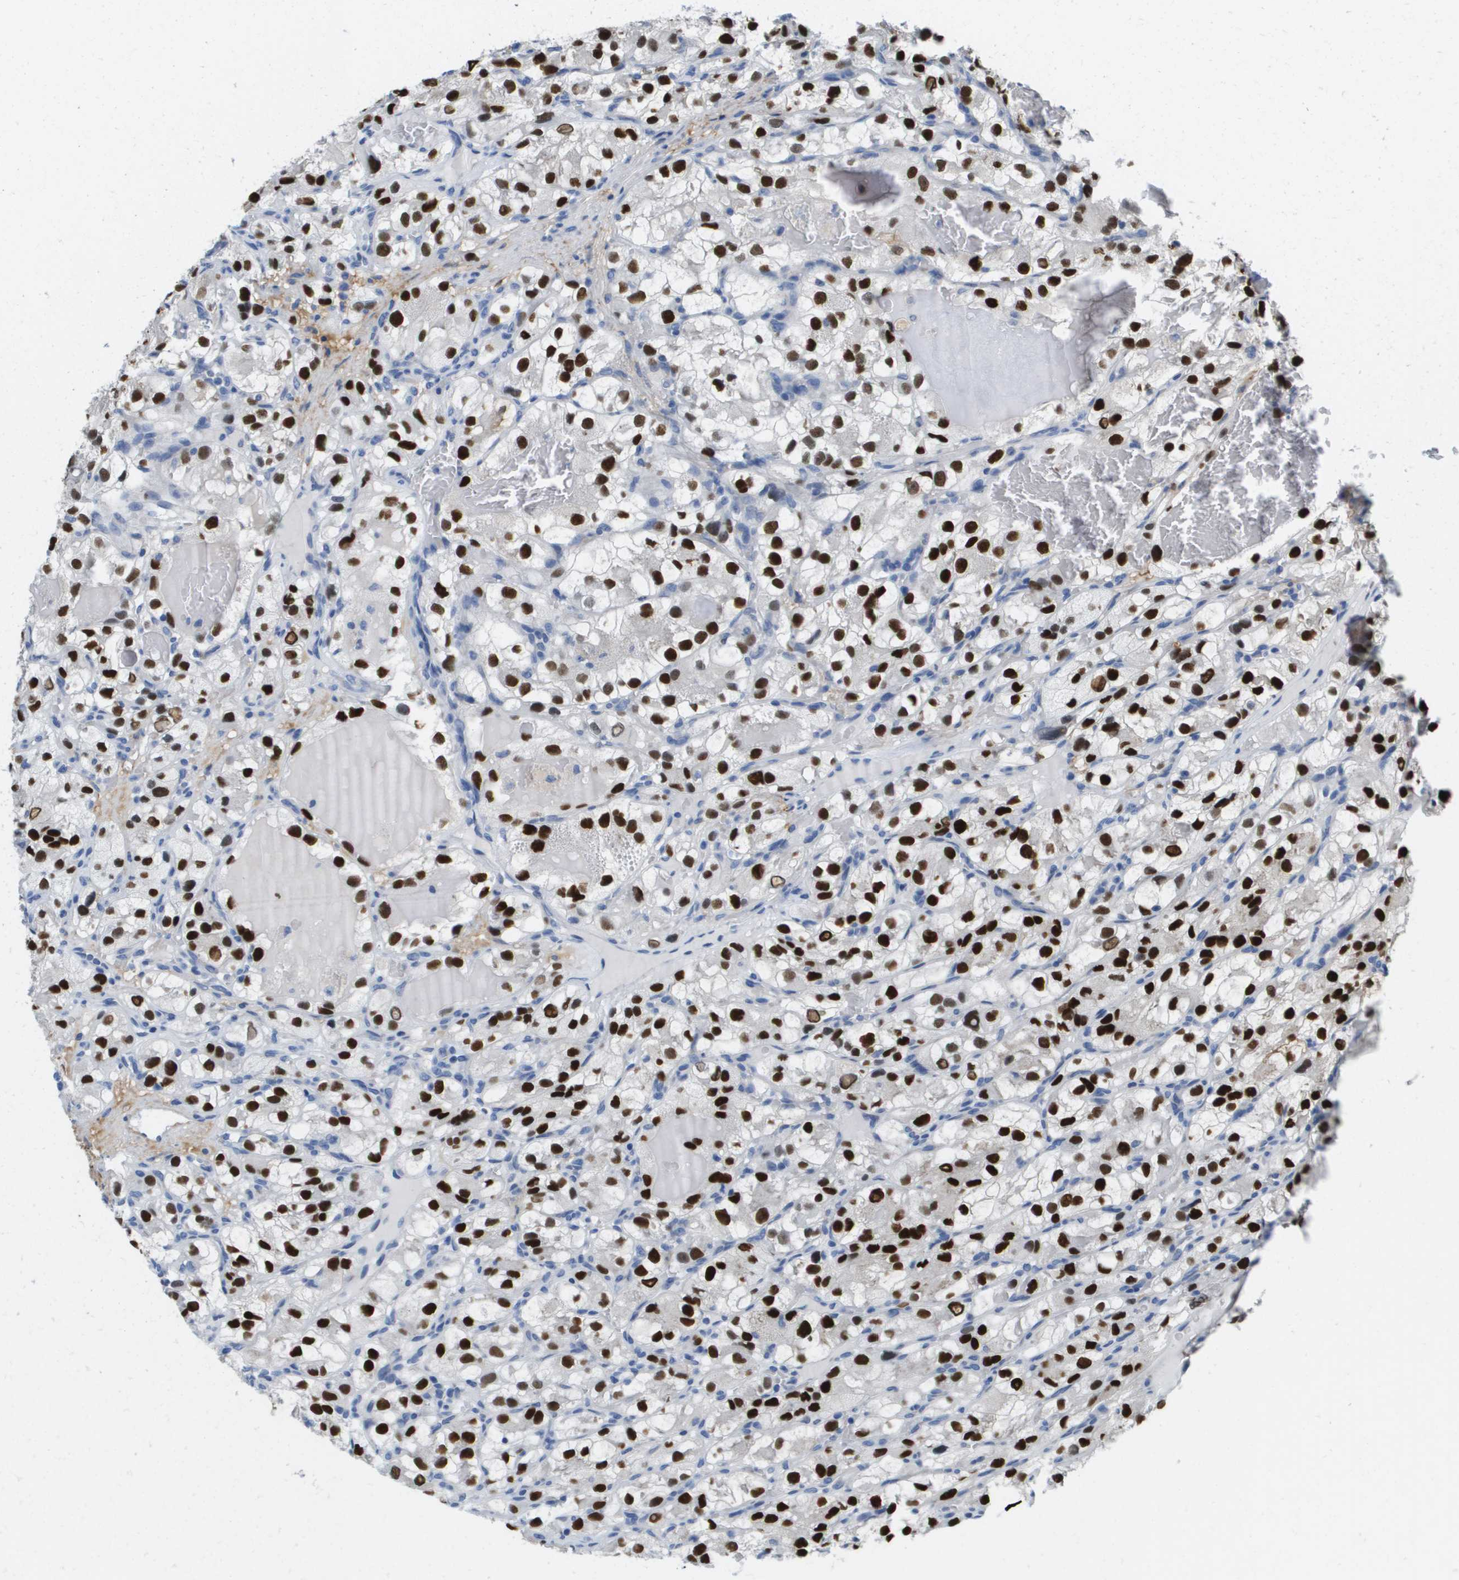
{"staining": {"intensity": "strong", "quantity": ">75%", "location": "nuclear"}, "tissue": "renal cancer", "cell_type": "Tumor cells", "image_type": "cancer", "snomed": [{"axis": "morphology", "description": "Adenocarcinoma, NOS"}, {"axis": "topography", "description": "Kidney"}], "caption": "Immunohistochemistry (IHC) micrograph of neoplastic tissue: renal cancer (adenocarcinoma) stained using immunohistochemistry displays high levels of strong protein expression localized specifically in the nuclear of tumor cells, appearing as a nuclear brown color.", "gene": "PTDSS1", "patient": {"sex": "female", "age": 57}}